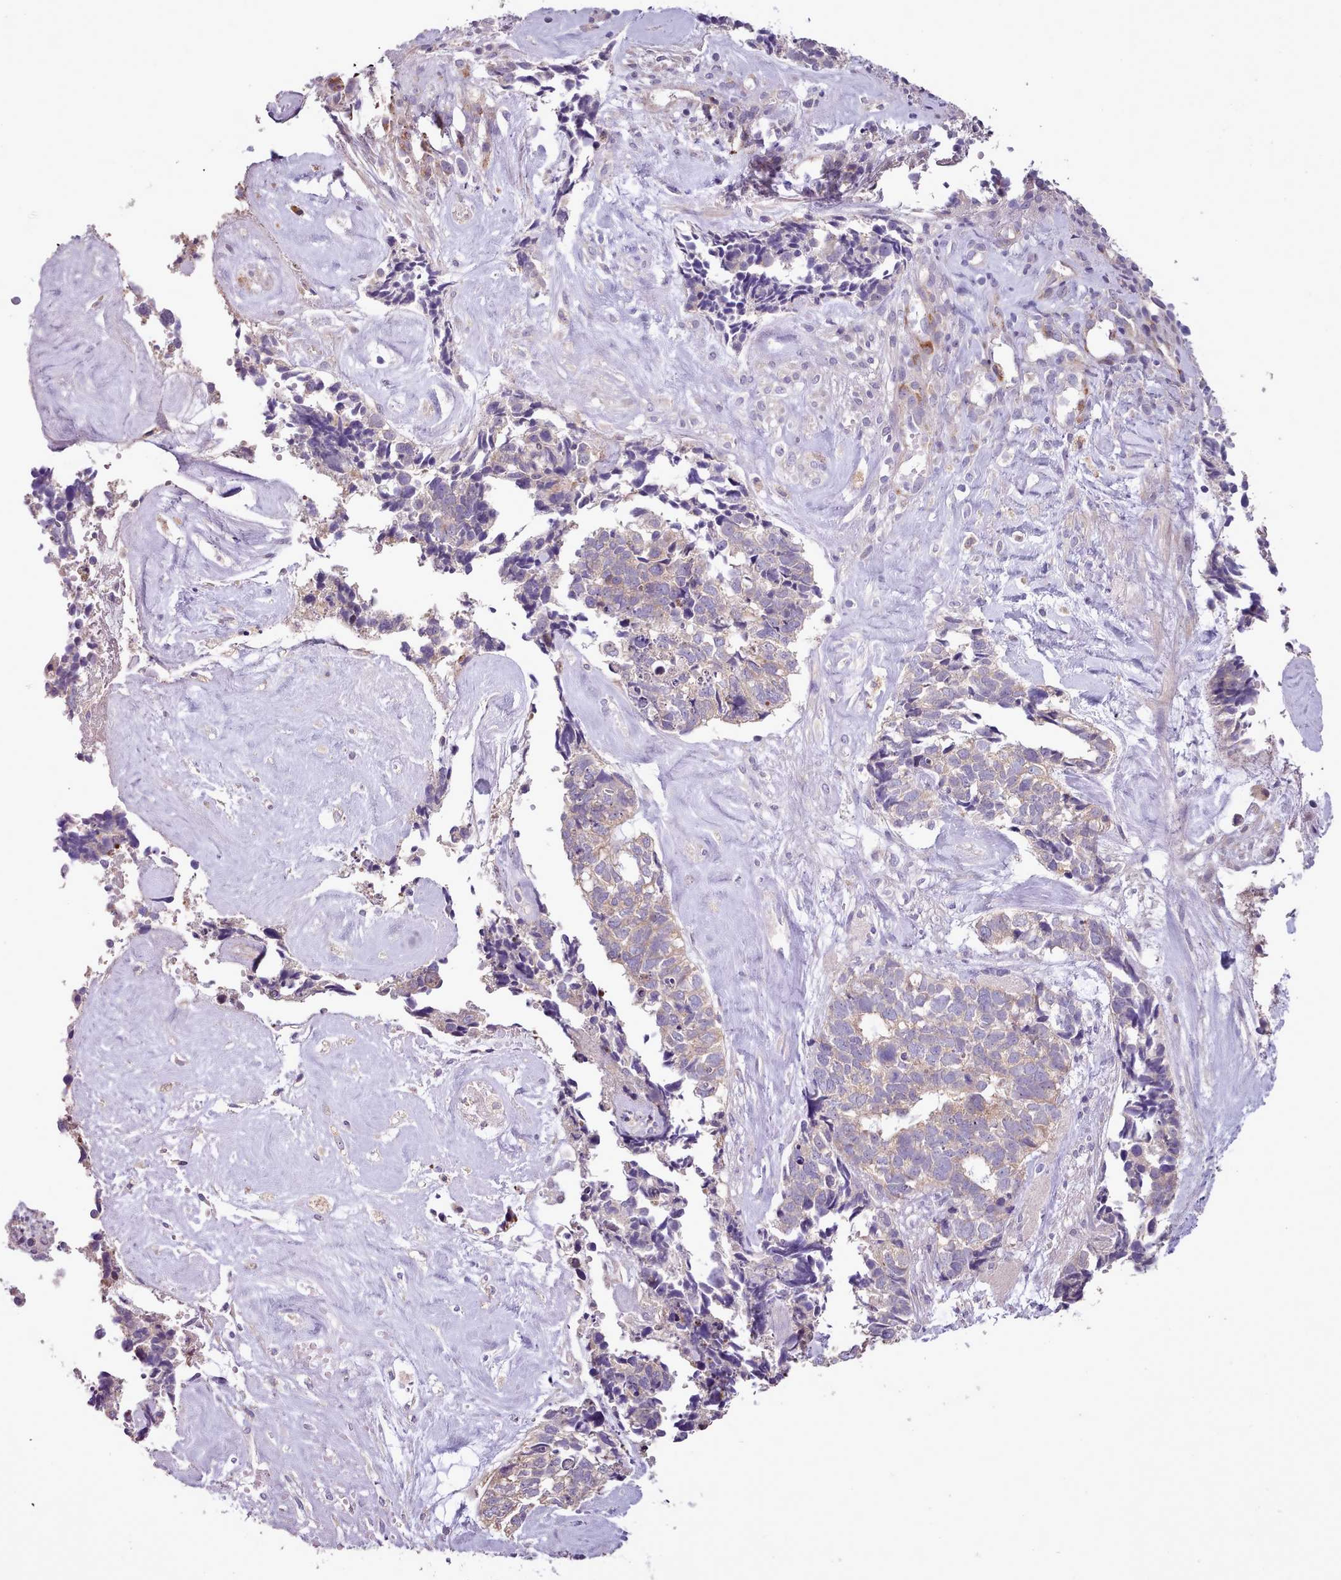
{"staining": {"intensity": "weak", "quantity": "<25%", "location": "cytoplasmic/membranous"}, "tissue": "cervical cancer", "cell_type": "Tumor cells", "image_type": "cancer", "snomed": [{"axis": "morphology", "description": "Squamous cell carcinoma, NOS"}, {"axis": "topography", "description": "Cervix"}], "caption": "Squamous cell carcinoma (cervical) stained for a protein using IHC reveals no staining tumor cells.", "gene": "SETX", "patient": {"sex": "female", "age": 63}}